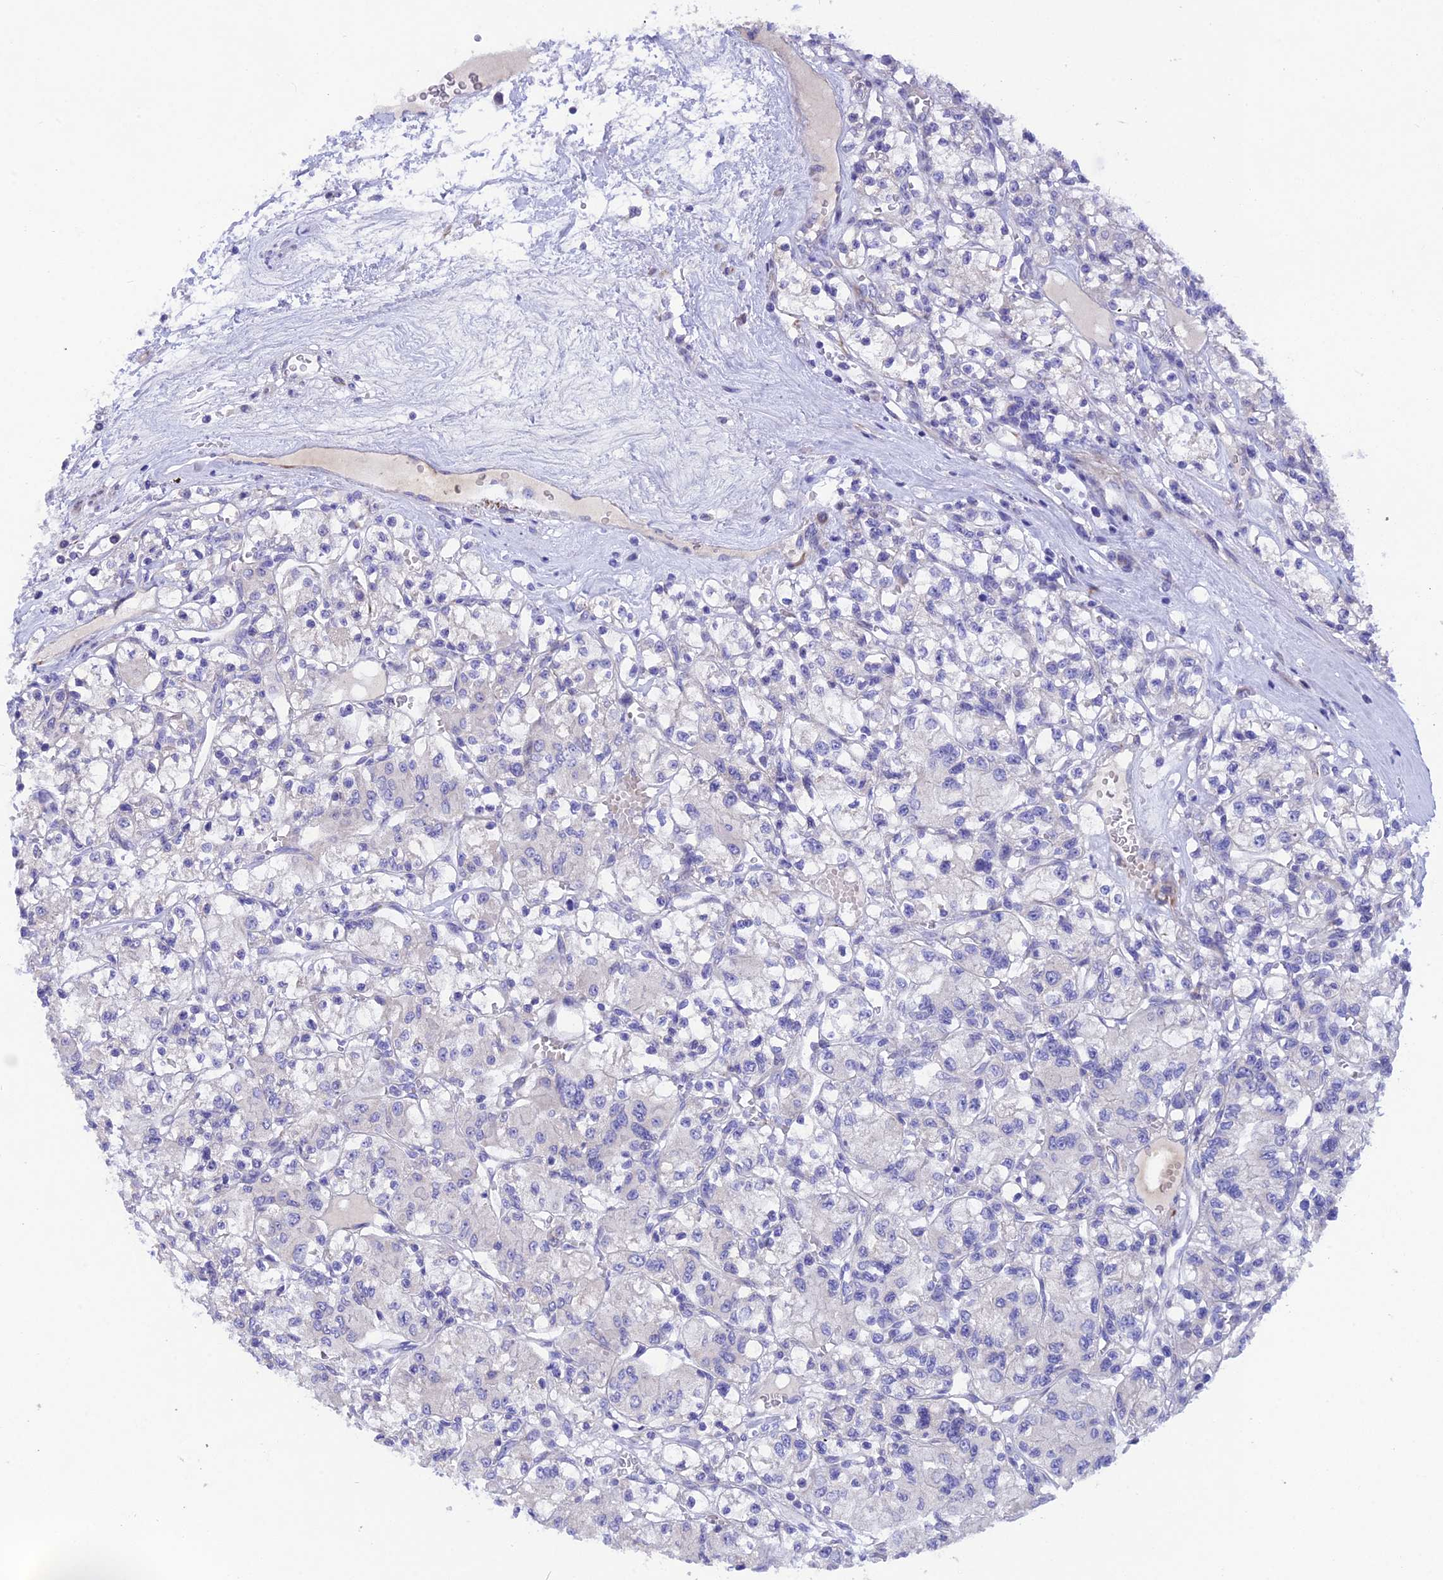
{"staining": {"intensity": "negative", "quantity": "none", "location": "none"}, "tissue": "renal cancer", "cell_type": "Tumor cells", "image_type": "cancer", "snomed": [{"axis": "morphology", "description": "Adenocarcinoma, NOS"}, {"axis": "topography", "description": "Kidney"}], "caption": "Tumor cells show no significant staining in adenocarcinoma (renal). (DAB immunohistochemistry (IHC), high magnification).", "gene": "TMEM138", "patient": {"sex": "female", "age": 59}}